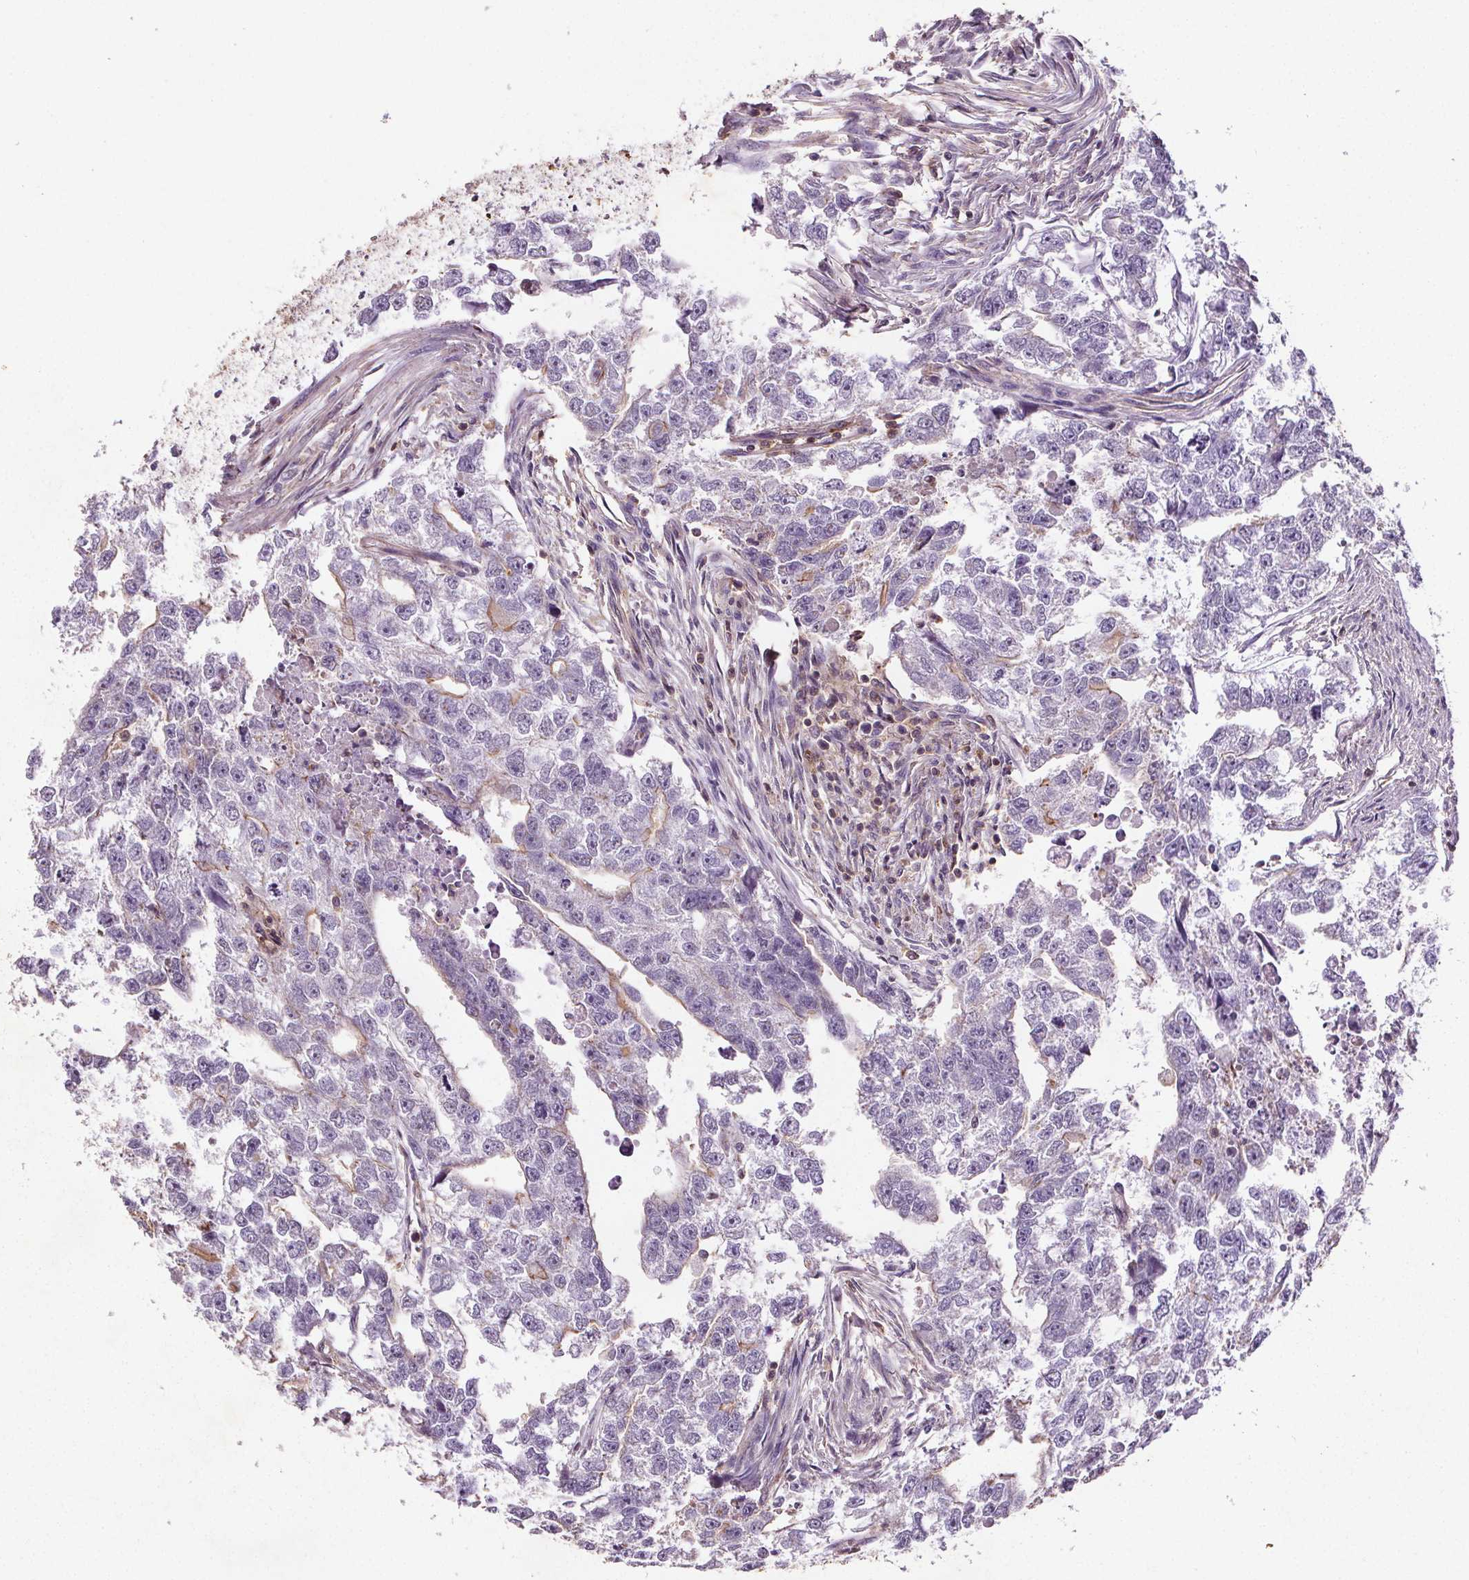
{"staining": {"intensity": "negative", "quantity": "none", "location": "none"}, "tissue": "testis cancer", "cell_type": "Tumor cells", "image_type": "cancer", "snomed": [{"axis": "morphology", "description": "Carcinoma, Embryonal, NOS"}, {"axis": "morphology", "description": "Teratoma, malignant, NOS"}, {"axis": "topography", "description": "Testis"}], "caption": "IHC of testis cancer displays no positivity in tumor cells.", "gene": "C19orf84", "patient": {"sex": "male", "age": 44}}